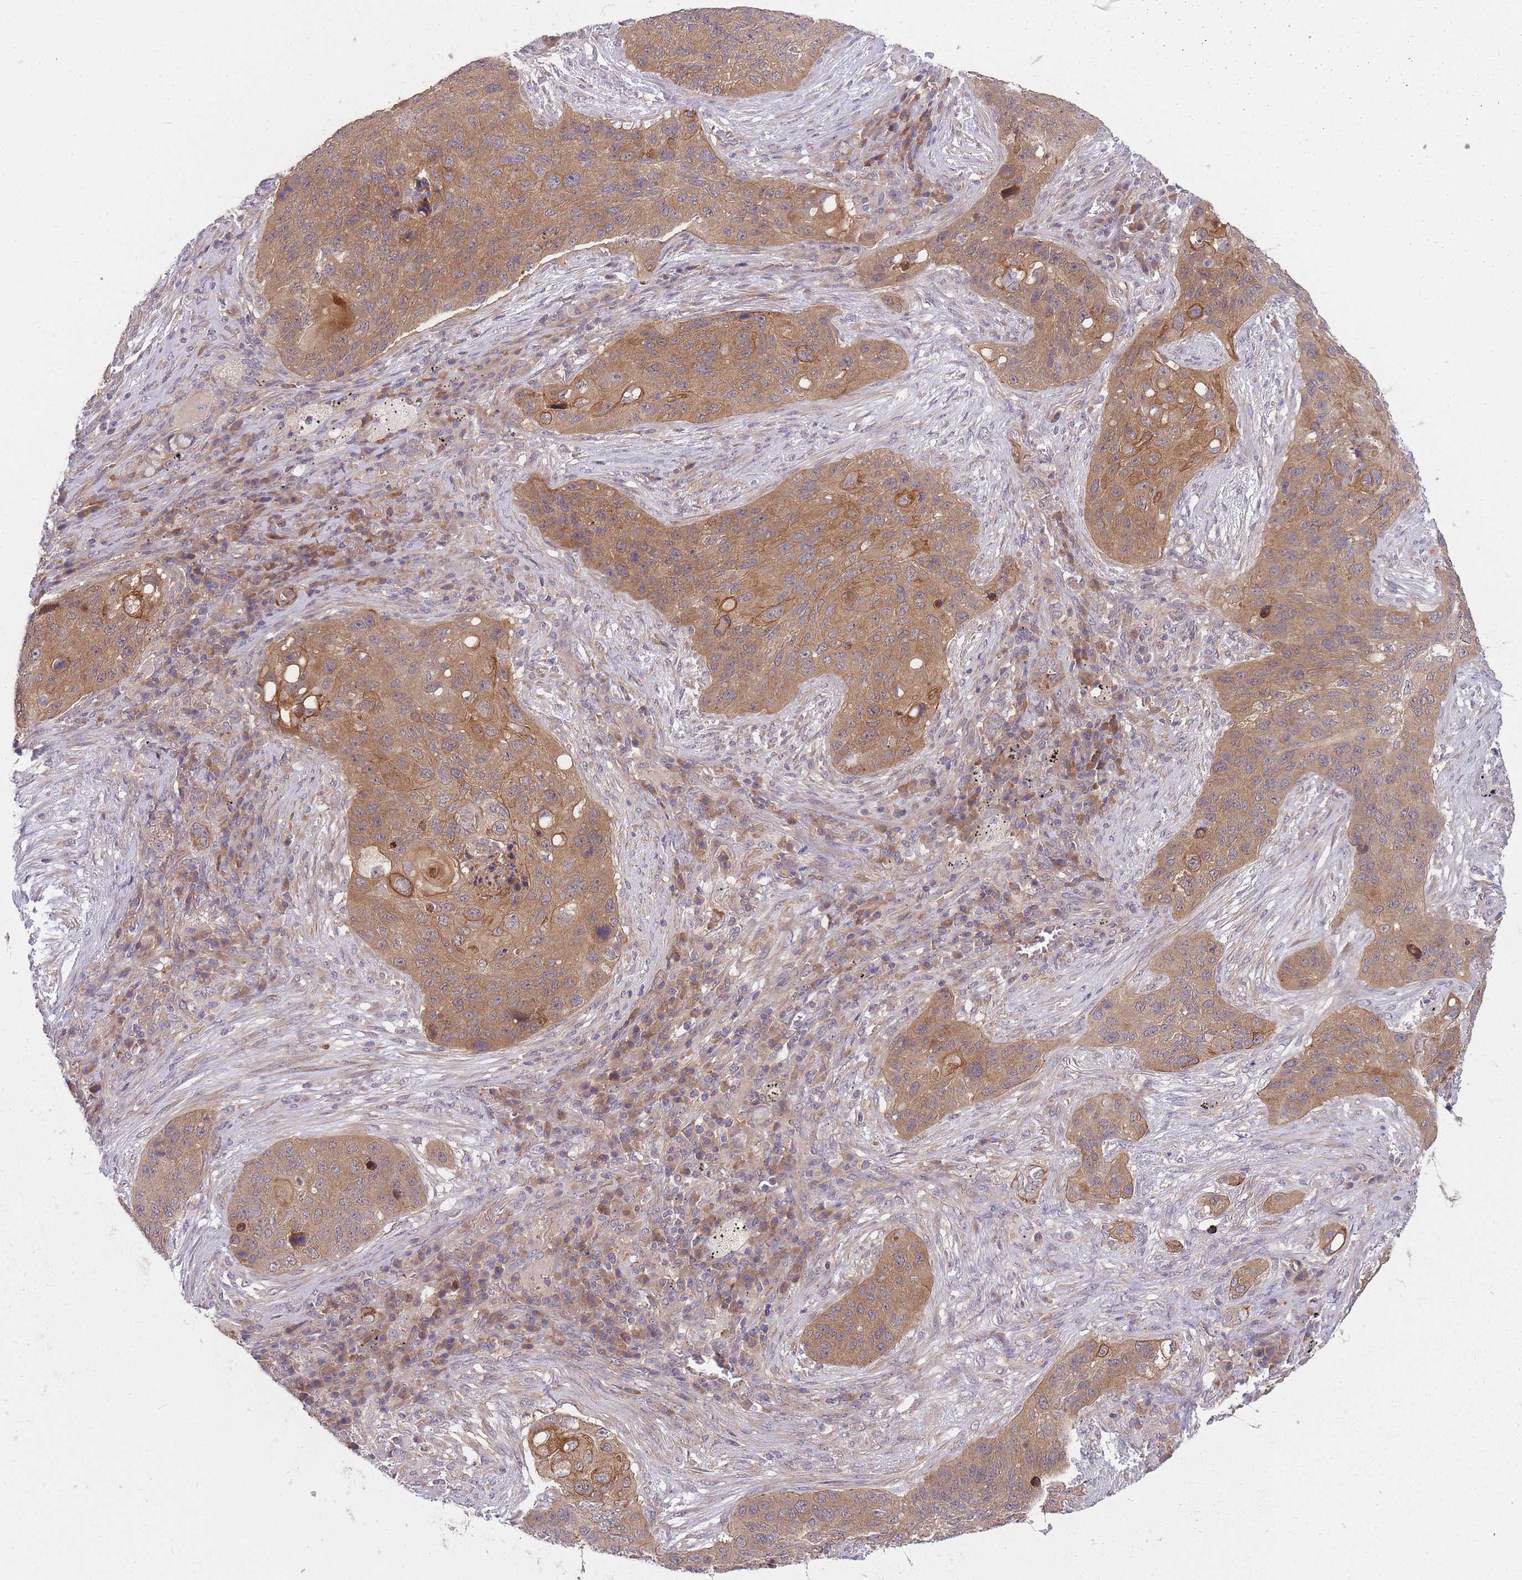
{"staining": {"intensity": "moderate", "quantity": ">75%", "location": "cytoplasmic/membranous"}, "tissue": "lung cancer", "cell_type": "Tumor cells", "image_type": "cancer", "snomed": [{"axis": "morphology", "description": "Squamous cell carcinoma, NOS"}, {"axis": "topography", "description": "Lung"}], "caption": "This photomicrograph exhibits squamous cell carcinoma (lung) stained with IHC to label a protein in brown. The cytoplasmic/membranous of tumor cells show moderate positivity for the protein. Nuclei are counter-stained blue.", "gene": "PFDN6", "patient": {"sex": "female", "age": 63}}